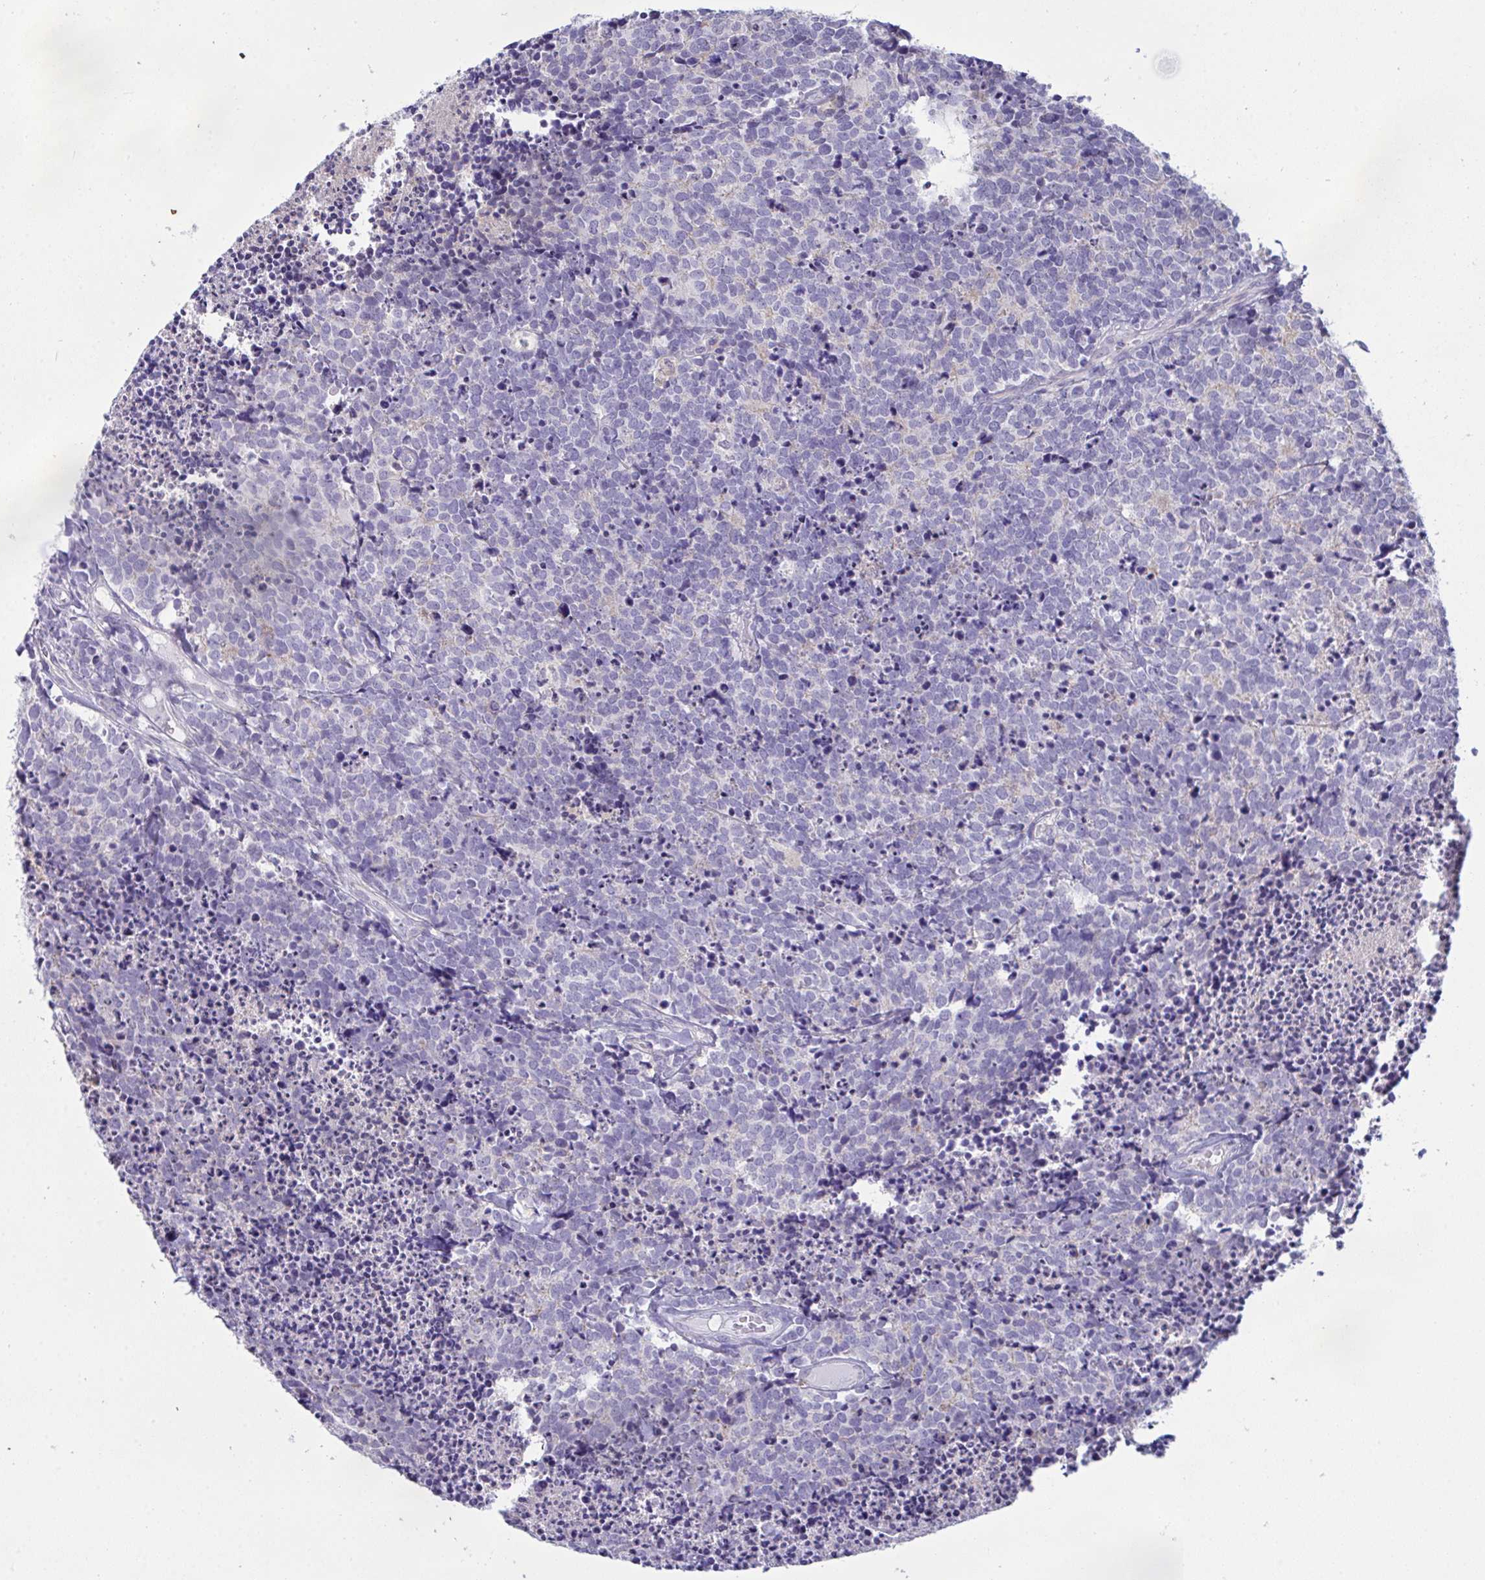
{"staining": {"intensity": "negative", "quantity": "none", "location": "none"}, "tissue": "carcinoid", "cell_type": "Tumor cells", "image_type": "cancer", "snomed": [{"axis": "morphology", "description": "Carcinoid, malignant, NOS"}, {"axis": "topography", "description": "Skin"}], "caption": "IHC histopathology image of neoplastic tissue: human carcinoid stained with DAB demonstrates no significant protein staining in tumor cells. The staining was performed using DAB (3,3'-diaminobenzidine) to visualize the protein expression in brown, while the nuclei were stained in blue with hematoxylin (Magnification: 20x).", "gene": "ATP6V0D2", "patient": {"sex": "female", "age": 79}}